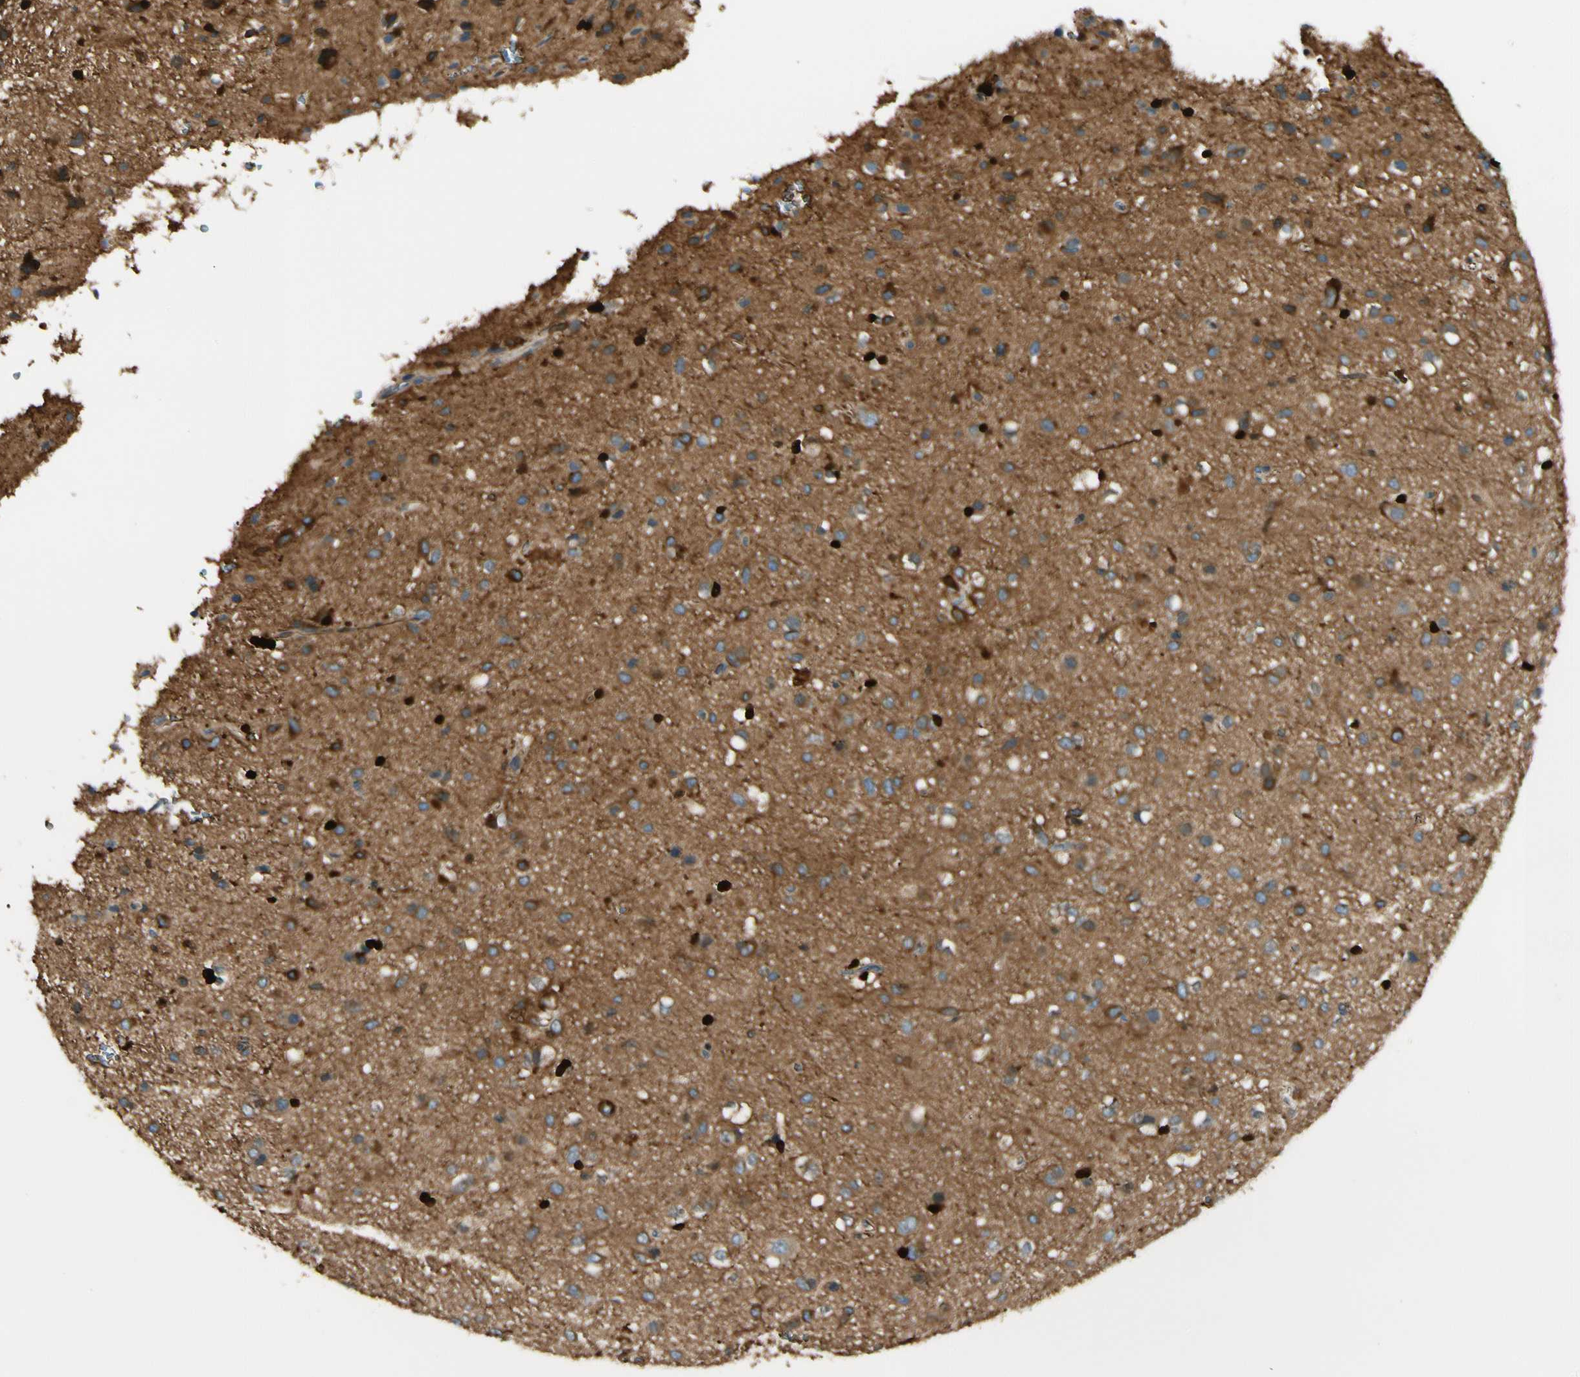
{"staining": {"intensity": "strong", "quantity": "<25%", "location": "cytoplasmic/membranous,nuclear"}, "tissue": "glioma", "cell_type": "Tumor cells", "image_type": "cancer", "snomed": [{"axis": "morphology", "description": "Glioma, malignant, Low grade"}, {"axis": "topography", "description": "Brain"}], "caption": "Immunohistochemical staining of human glioma shows medium levels of strong cytoplasmic/membranous and nuclear expression in approximately <25% of tumor cells. (Stains: DAB (3,3'-diaminobenzidine) in brown, nuclei in blue, Microscopy: brightfield microscopy at high magnification).", "gene": "FTH1", "patient": {"sex": "male", "age": 77}}